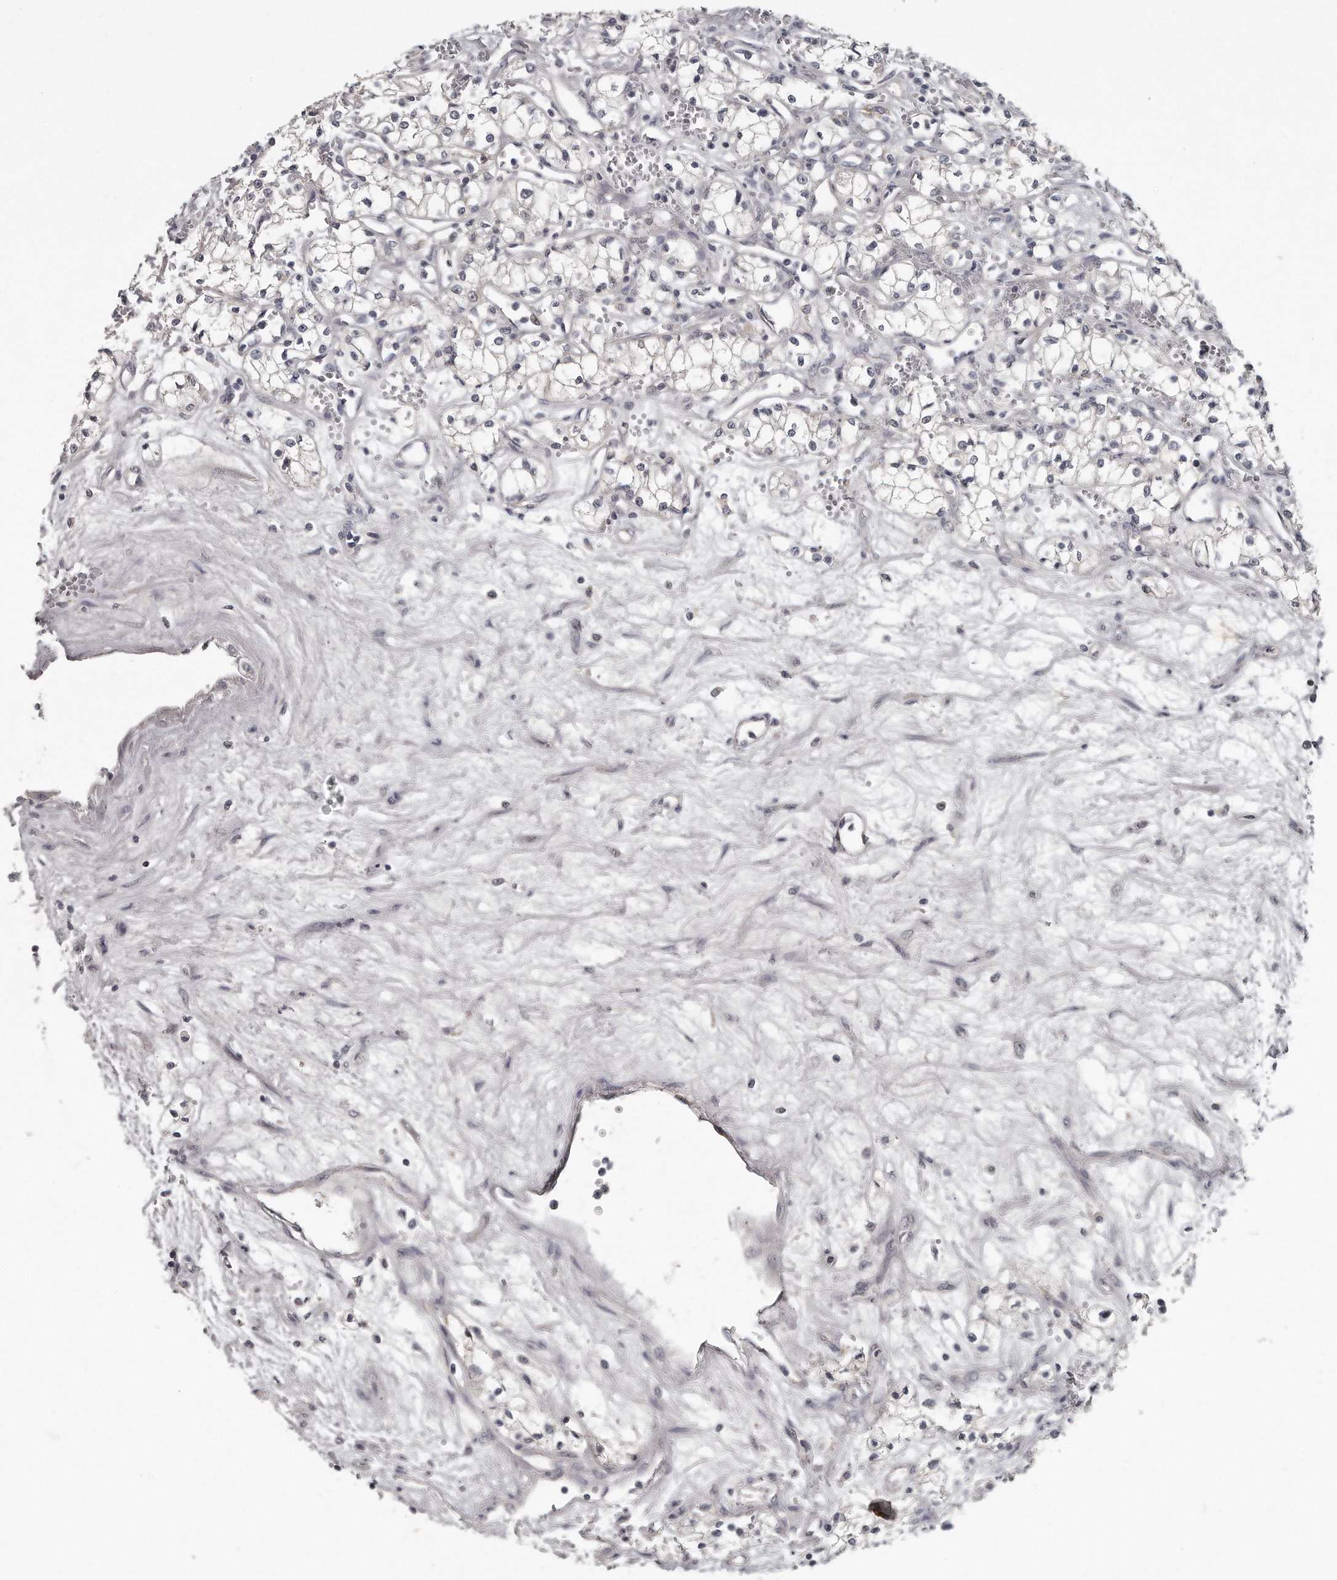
{"staining": {"intensity": "negative", "quantity": "none", "location": "none"}, "tissue": "renal cancer", "cell_type": "Tumor cells", "image_type": "cancer", "snomed": [{"axis": "morphology", "description": "Adenocarcinoma, NOS"}, {"axis": "topography", "description": "Kidney"}], "caption": "Tumor cells show no significant positivity in renal cancer (adenocarcinoma).", "gene": "GGCT", "patient": {"sex": "male", "age": 59}}